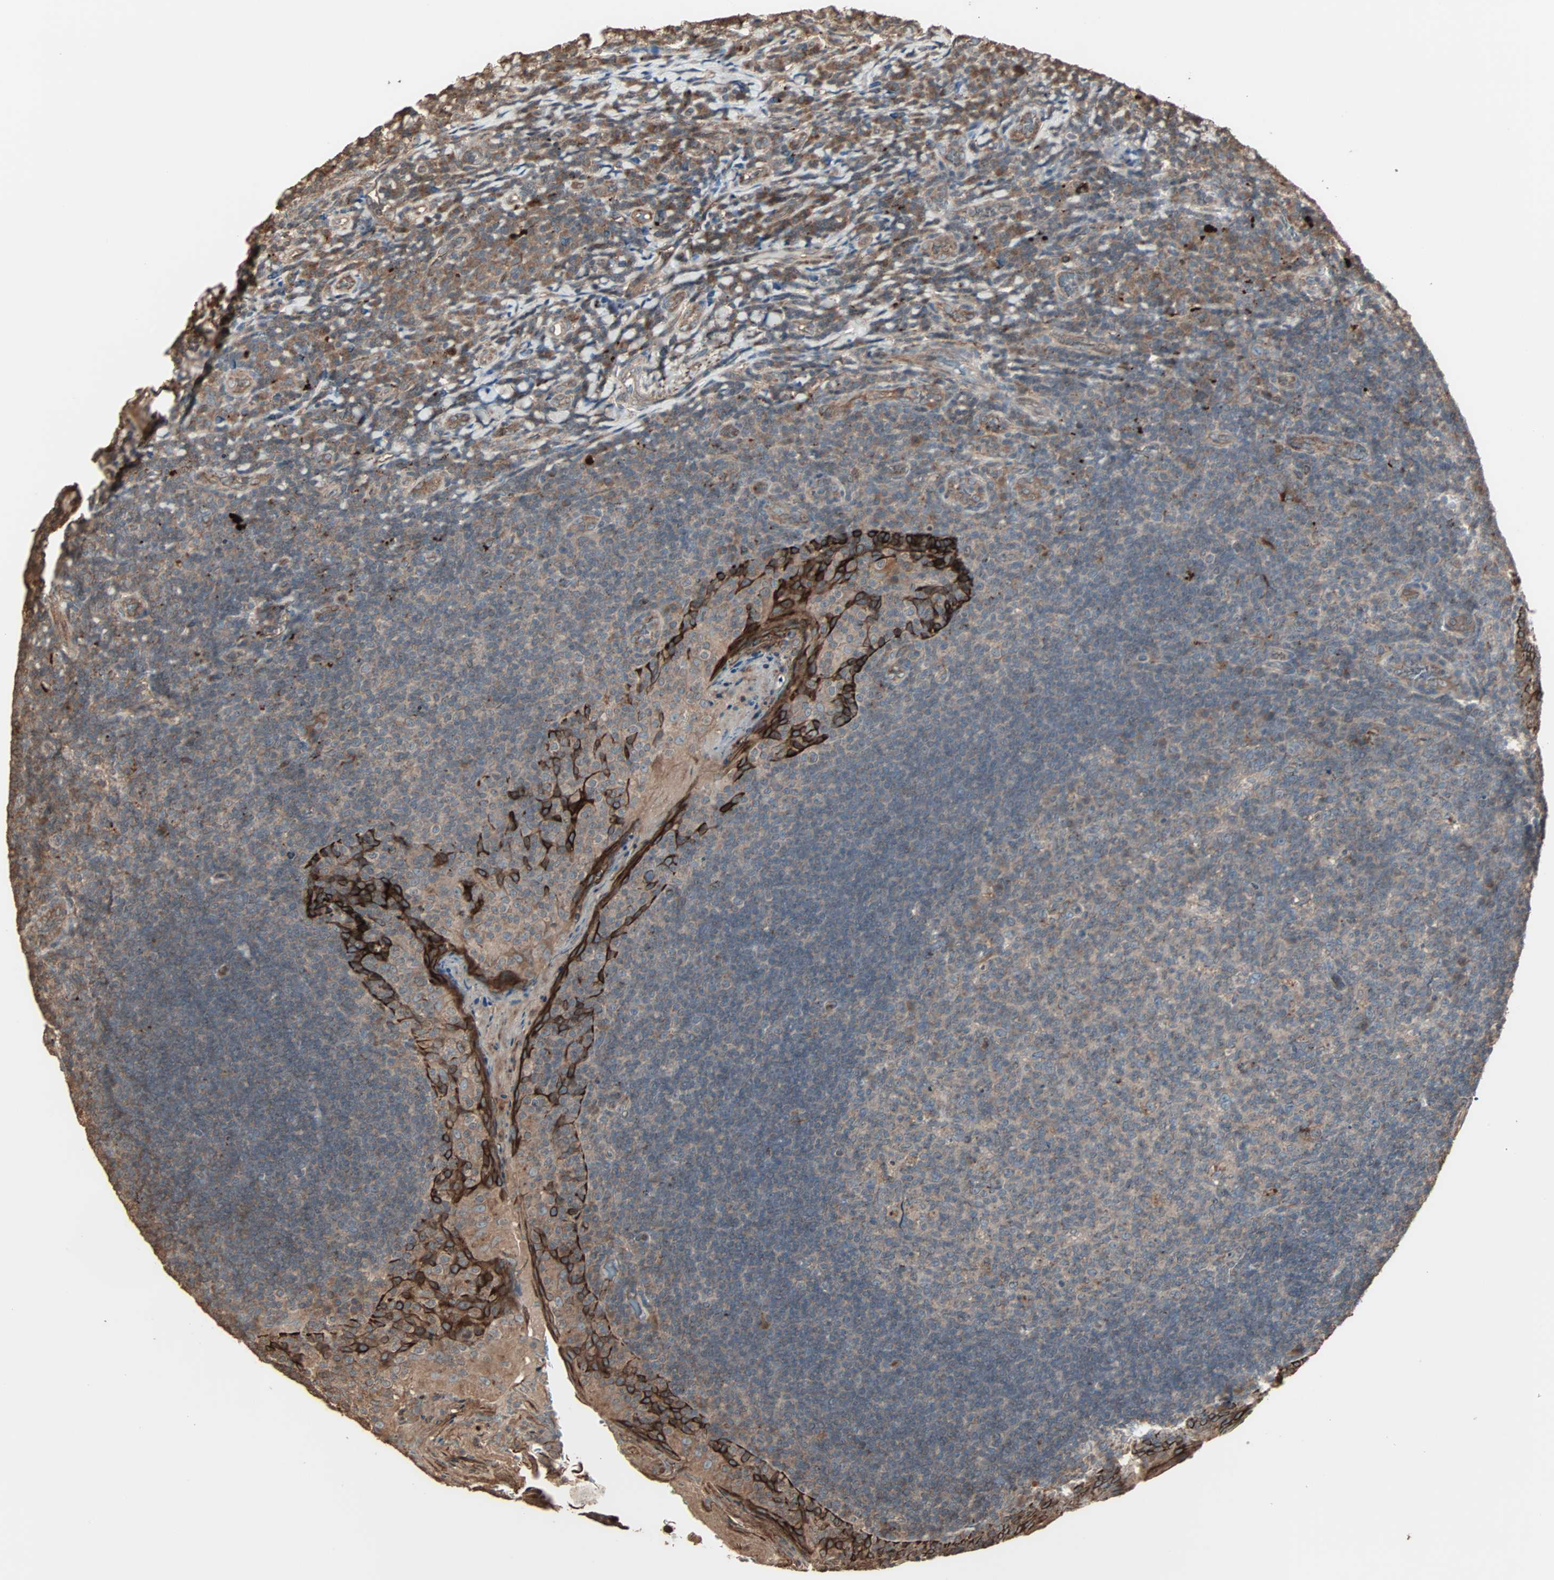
{"staining": {"intensity": "weak", "quantity": ">75%", "location": "cytoplasmic/membranous"}, "tissue": "tonsil", "cell_type": "Germinal center cells", "image_type": "normal", "snomed": [{"axis": "morphology", "description": "Normal tissue, NOS"}, {"axis": "topography", "description": "Tonsil"}], "caption": "DAB immunohistochemical staining of benign human tonsil exhibits weak cytoplasmic/membranous protein expression in about >75% of germinal center cells.", "gene": "CALCRL", "patient": {"sex": "male", "age": 17}}